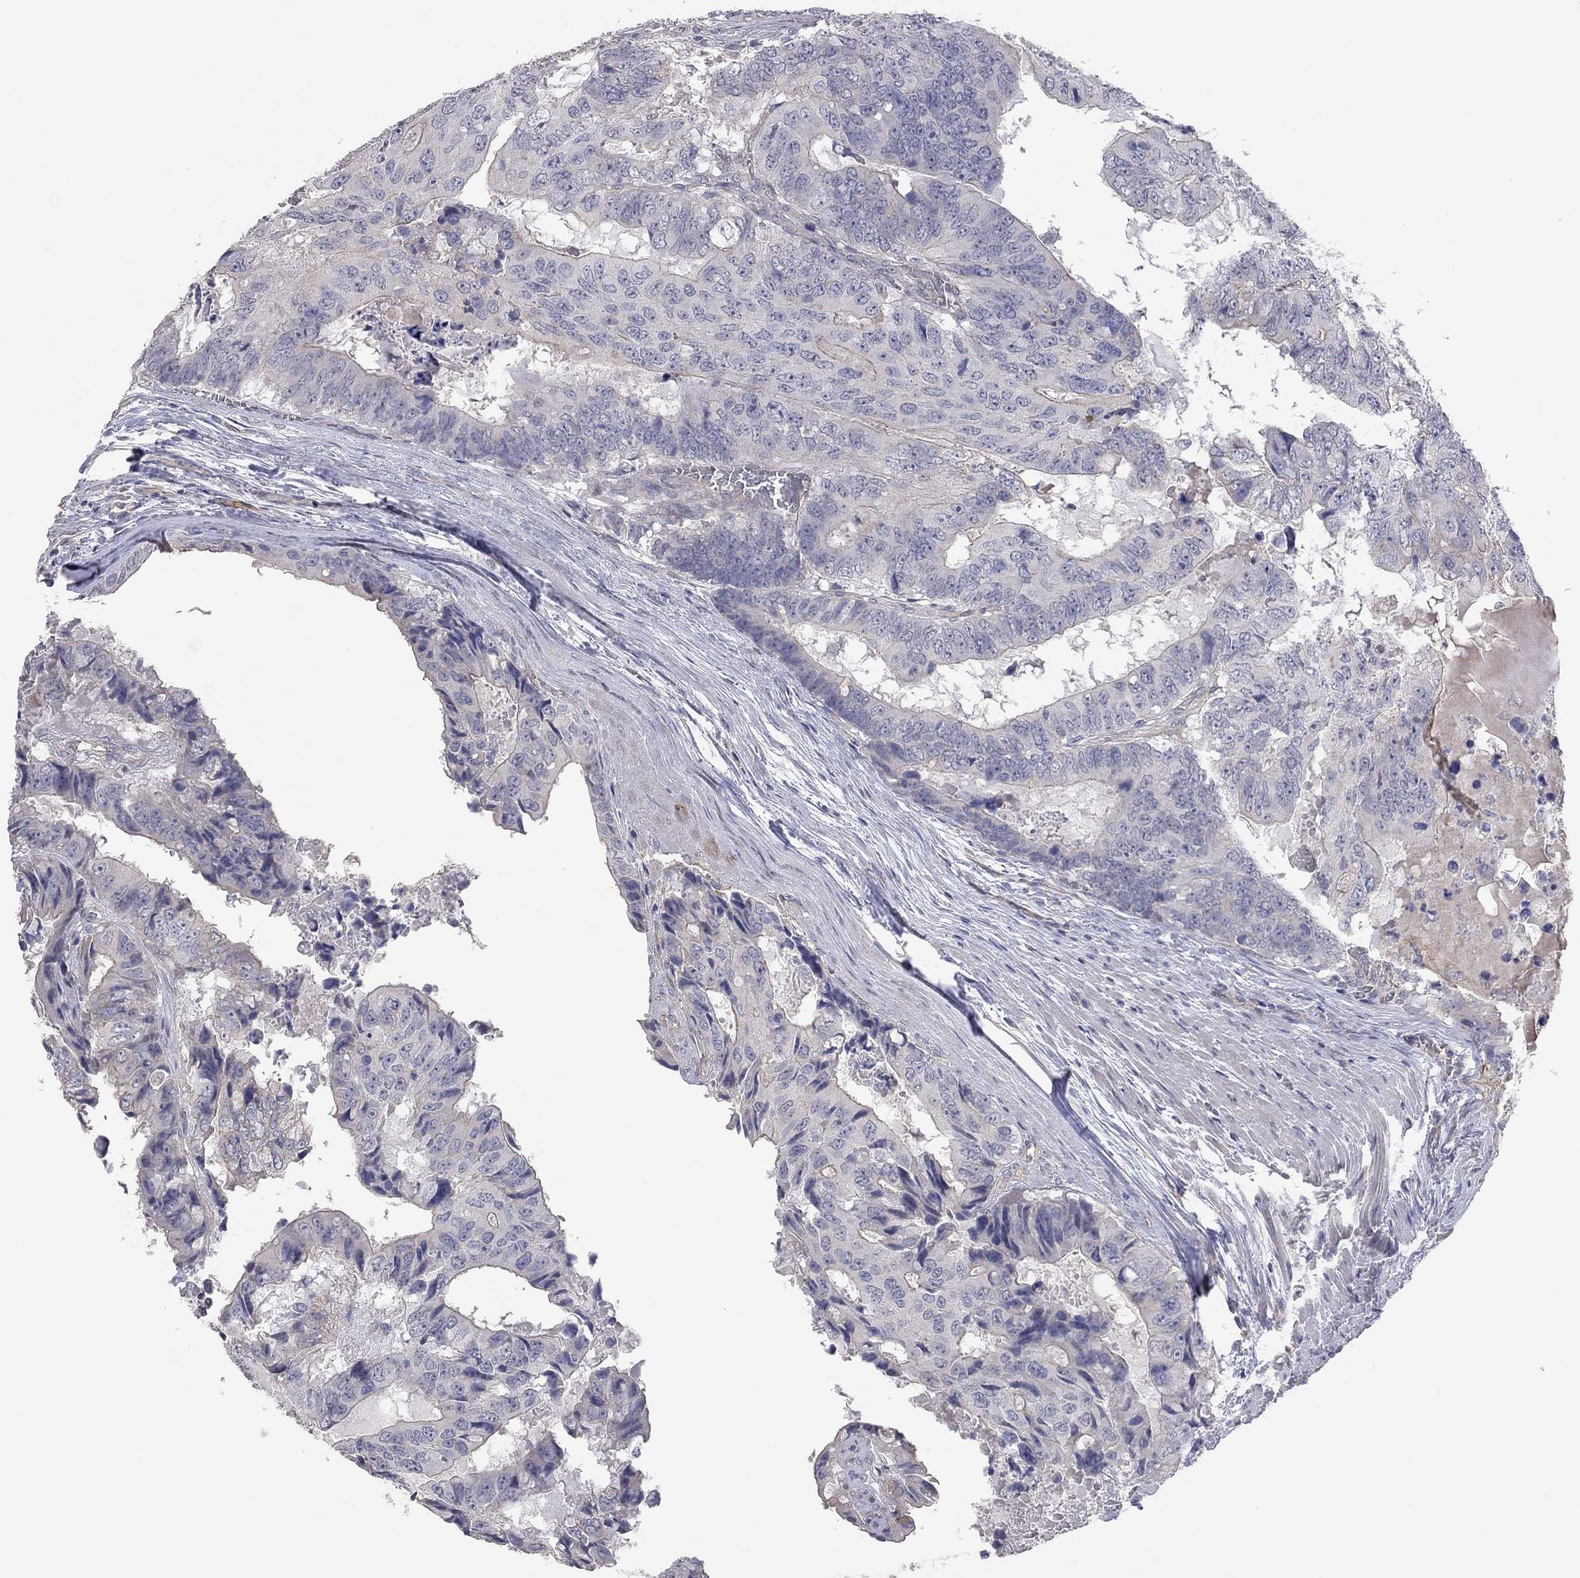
{"staining": {"intensity": "weak", "quantity": "<25%", "location": "cytoplasmic/membranous"}, "tissue": "colorectal cancer", "cell_type": "Tumor cells", "image_type": "cancer", "snomed": [{"axis": "morphology", "description": "Adenocarcinoma, NOS"}, {"axis": "topography", "description": "Colon"}], "caption": "There is no significant expression in tumor cells of colorectal cancer (adenocarcinoma).", "gene": "KCNB1", "patient": {"sex": "male", "age": 79}}